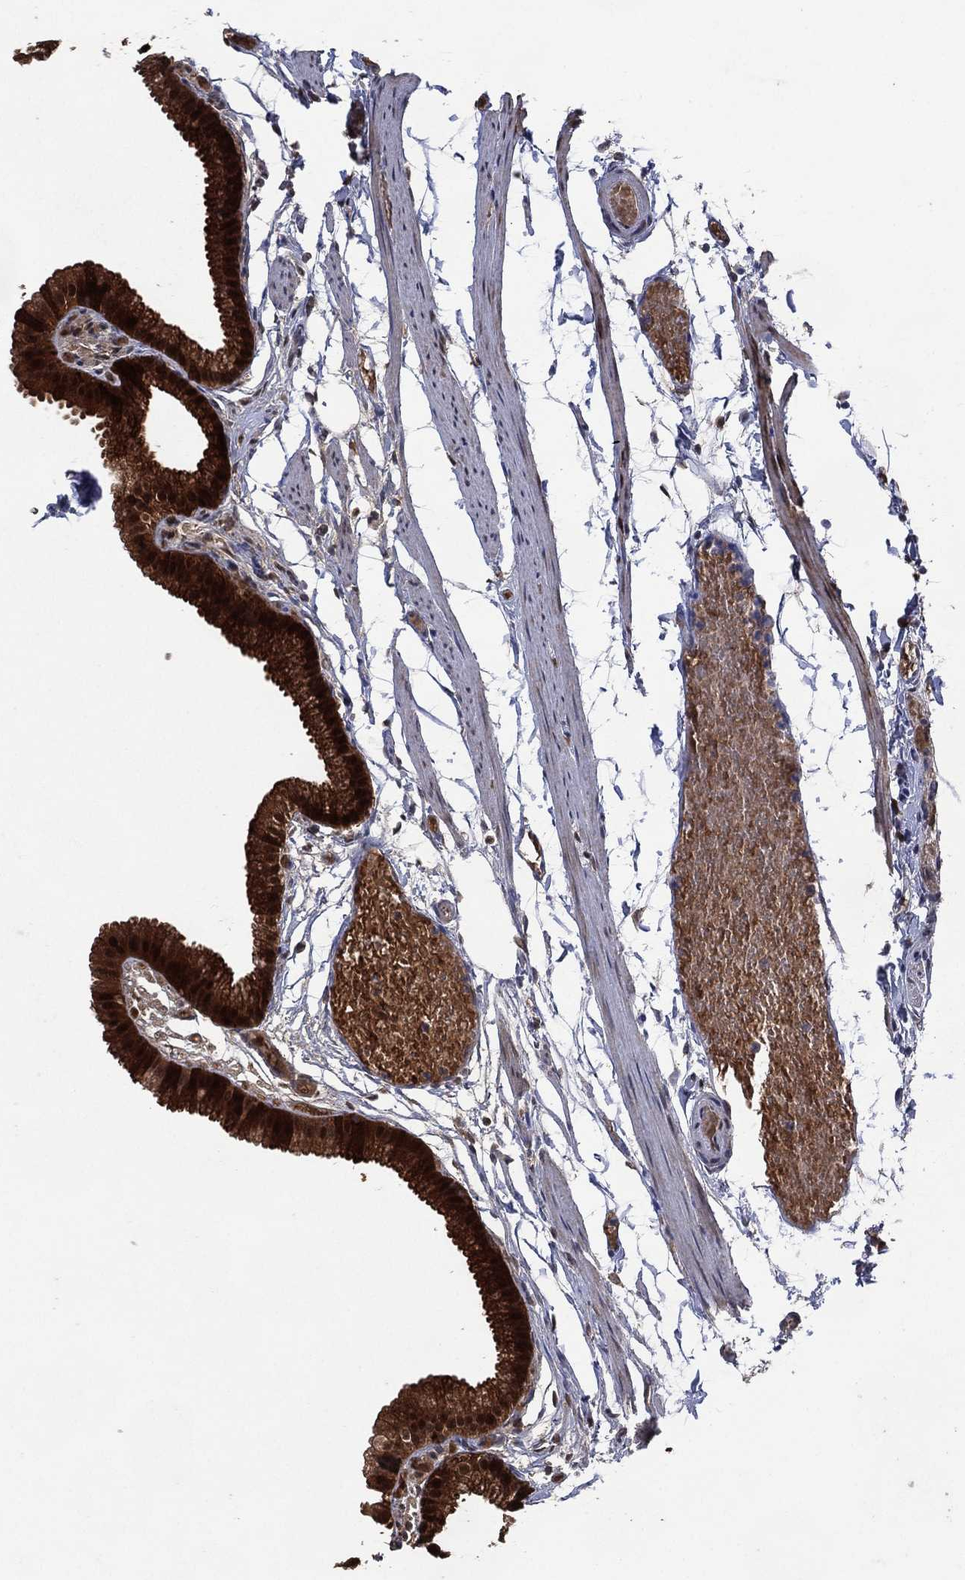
{"staining": {"intensity": "strong", "quantity": "<25%", "location": "cytoplasmic/membranous,nuclear"}, "tissue": "gallbladder", "cell_type": "Glandular cells", "image_type": "normal", "snomed": [{"axis": "morphology", "description": "Normal tissue, NOS"}, {"axis": "topography", "description": "Gallbladder"}], "caption": "Immunohistochemistry (IHC) photomicrograph of normal human gallbladder stained for a protein (brown), which reveals medium levels of strong cytoplasmic/membranous,nuclear positivity in about <25% of glandular cells.", "gene": "AK1", "patient": {"sex": "female", "age": 45}}